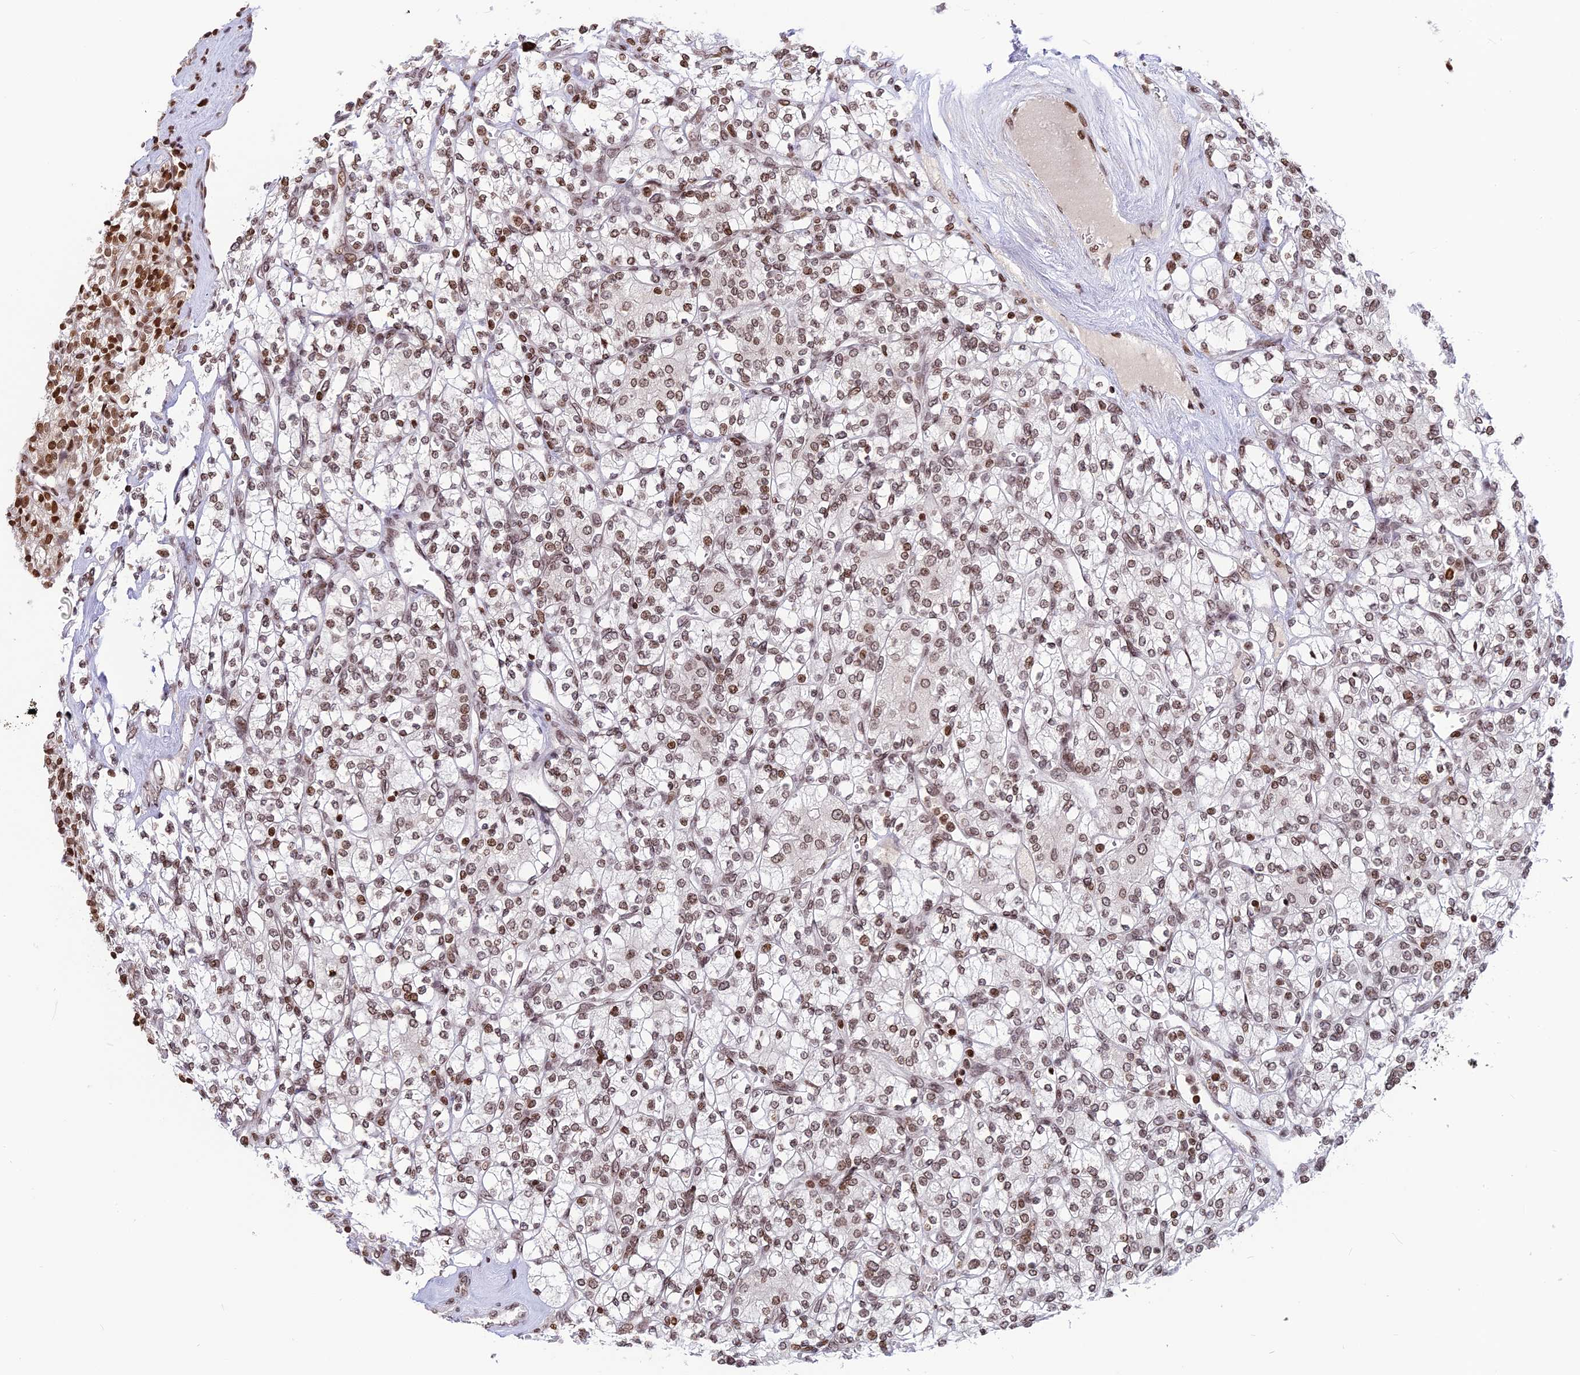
{"staining": {"intensity": "moderate", "quantity": ">75%", "location": "nuclear"}, "tissue": "renal cancer", "cell_type": "Tumor cells", "image_type": "cancer", "snomed": [{"axis": "morphology", "description": "Adenocarcinoma, NOS"}, {"axis": "topography", "description": "Kidney"}], "caption": "Immunohistochemistry (IHC) (DAB (3,3'-diaminobenzidine)) staining of renal cancer shows moderate nuclear protein positivity in approximately >75% of tumor cells.", "gene": "TET2", "patient": {"sex": "male", "age": 77}}